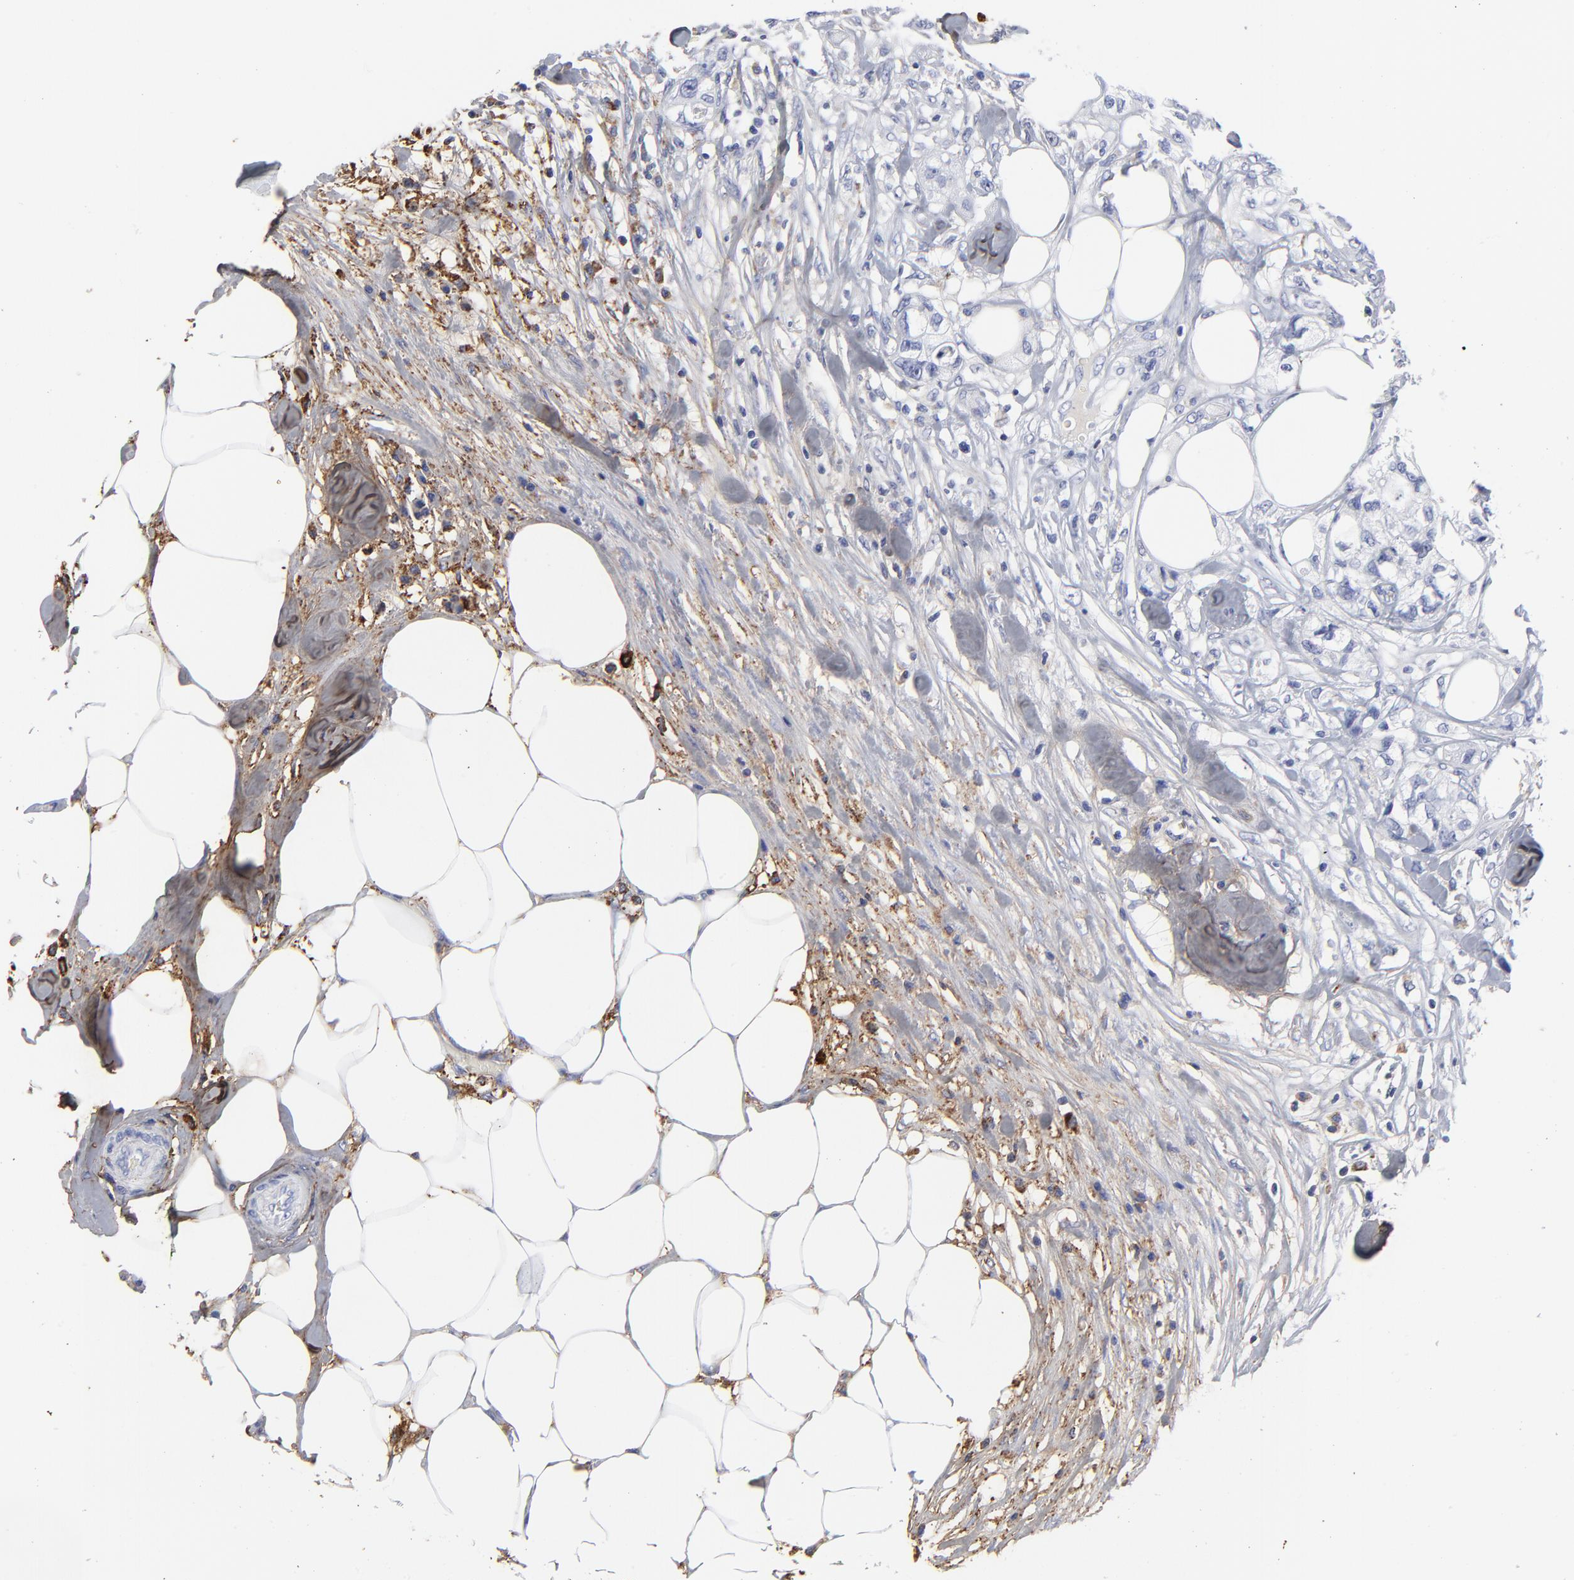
{"staining": {"intensity": "negative", "quantity": "none", "location": "none"}, "tissue": "colorectal cancer", "cell_type": "Tumor cells", "image_type": "cancer", "snomed": [{"axis": "morphology", "description": "Adenocarcinoma, NOS"}, {"axis": "topography", "description": "Rectum"}], "caption": "High power microscopy image of an IHC image of colorectal cancer, revealing no significant expression in tumor cells.", "gene": "DCN", "patient": {"sex": "female", "age": 57}}